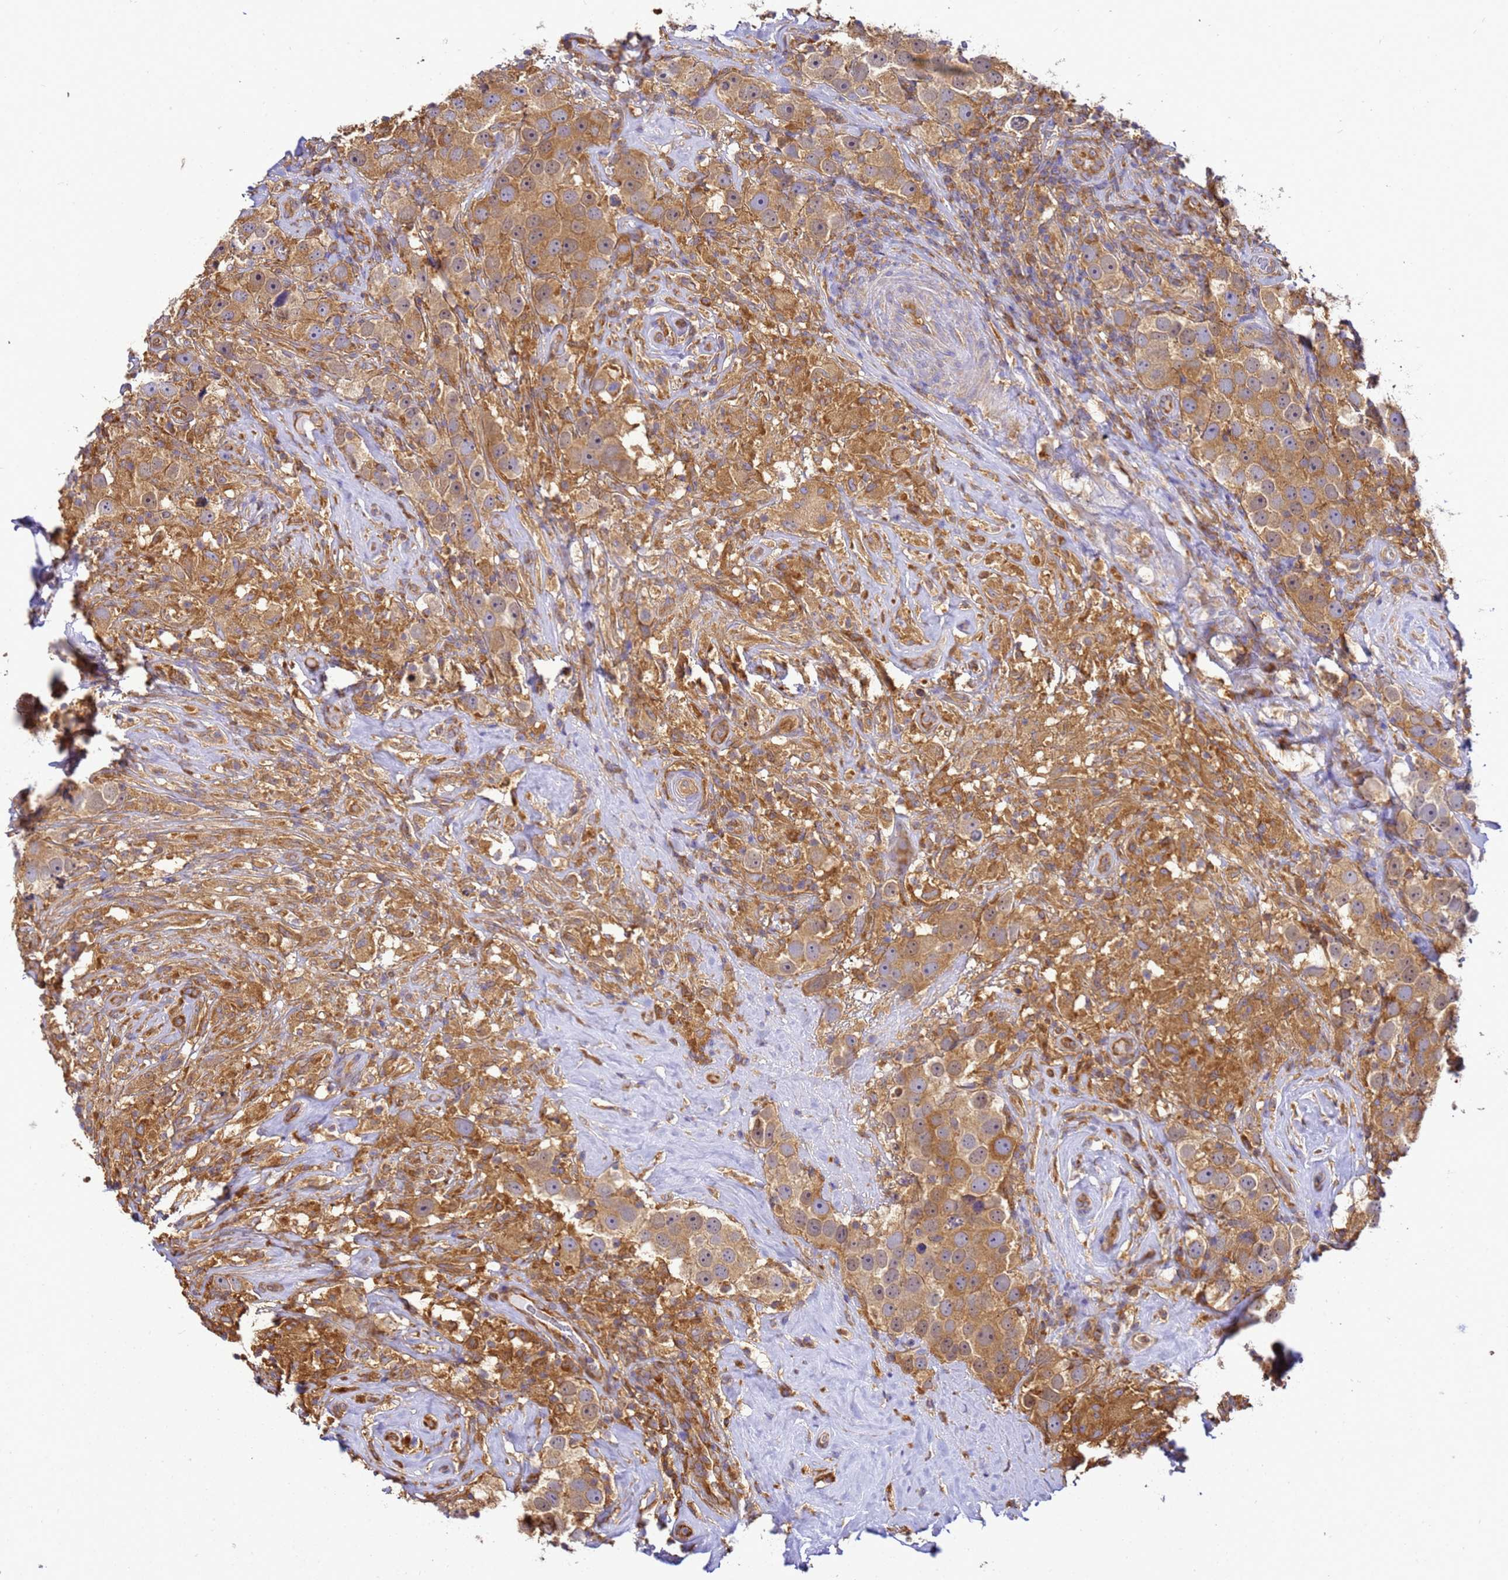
{"staining": {"intensity": "weak", "quantity": ">75%", "location": "cytoplasmic/membranous"}, "tissue": "testis cancer", "cell_type": "Tumor cells", "image_type": "cancer", "snomed": [{"axis": "morphology", "description": "Seminoma, NOS"}, {"axis": "topography", "description": "Testis"}], "caption": "This image exhibits IHC staining of human seminoma (testis), with low weak cytoplasmic/membranous expression in approximately >75% of tumor cells.", "gene": "NARS1", "patient": {"sex": "male", "age": 49}}